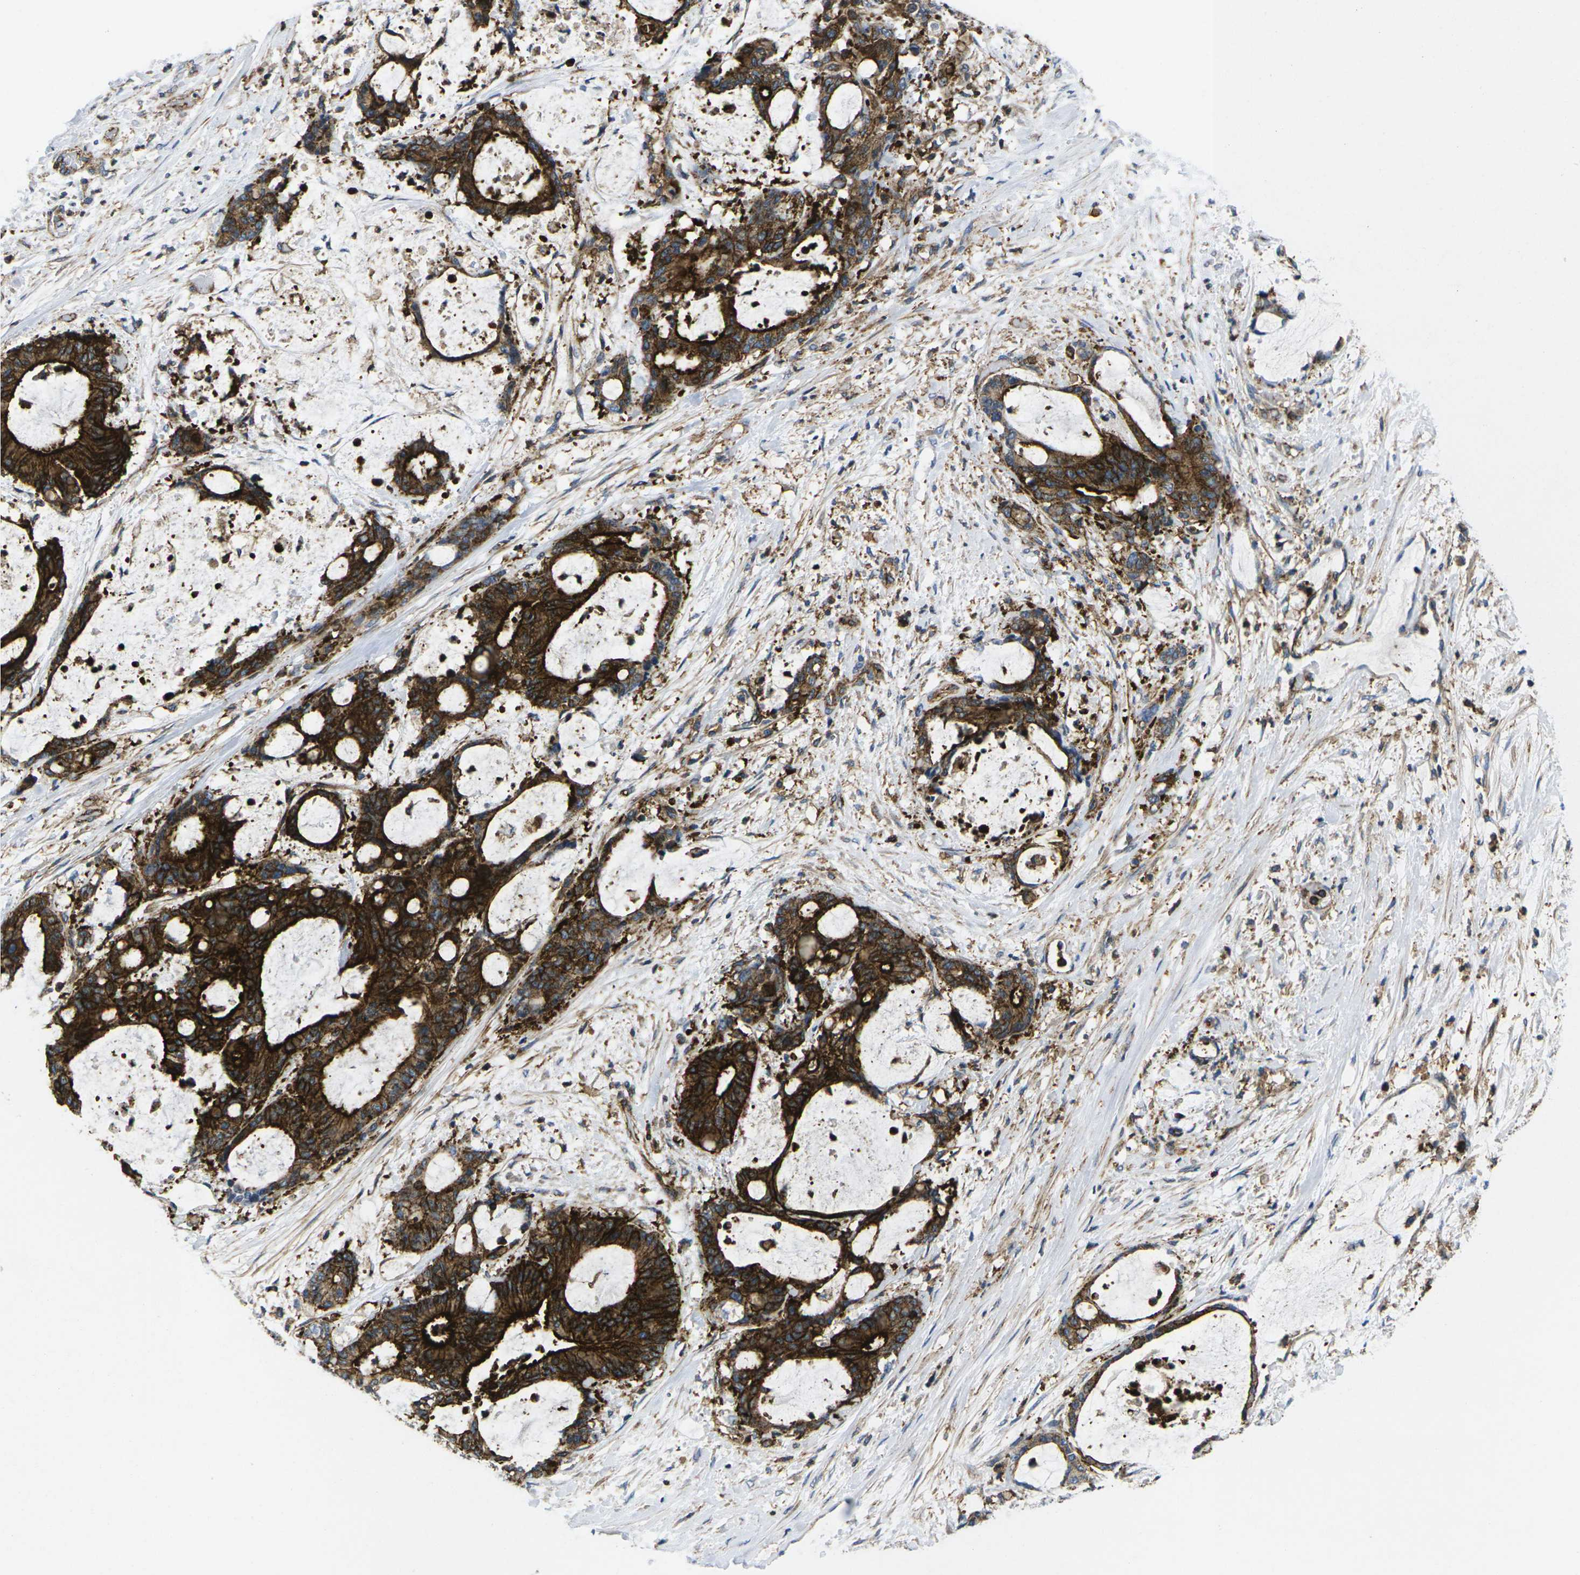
{"staining": {"intensity": "strong", "quantity": ">75%", "location": "cytoplasmic/membranous"}, "tissue": "liver cancer", "cell_type": "Tumor cells", "image_type": "cancer", "snomed": [{"axis": "morphology", "description": "Cholangiocarcinoma"}, {"axis": "topography", "description": "Liver"}], "caption": "Immunohistochemistry (DAB) staining of human liver cancer (cholangiocarcinoma) demonstrates strong cytoplasmic/membranous protein staining in approximately >75% of tumor cells.", "gene": "IQGAP1", "patient": {"sex": "female", "age": 73}}